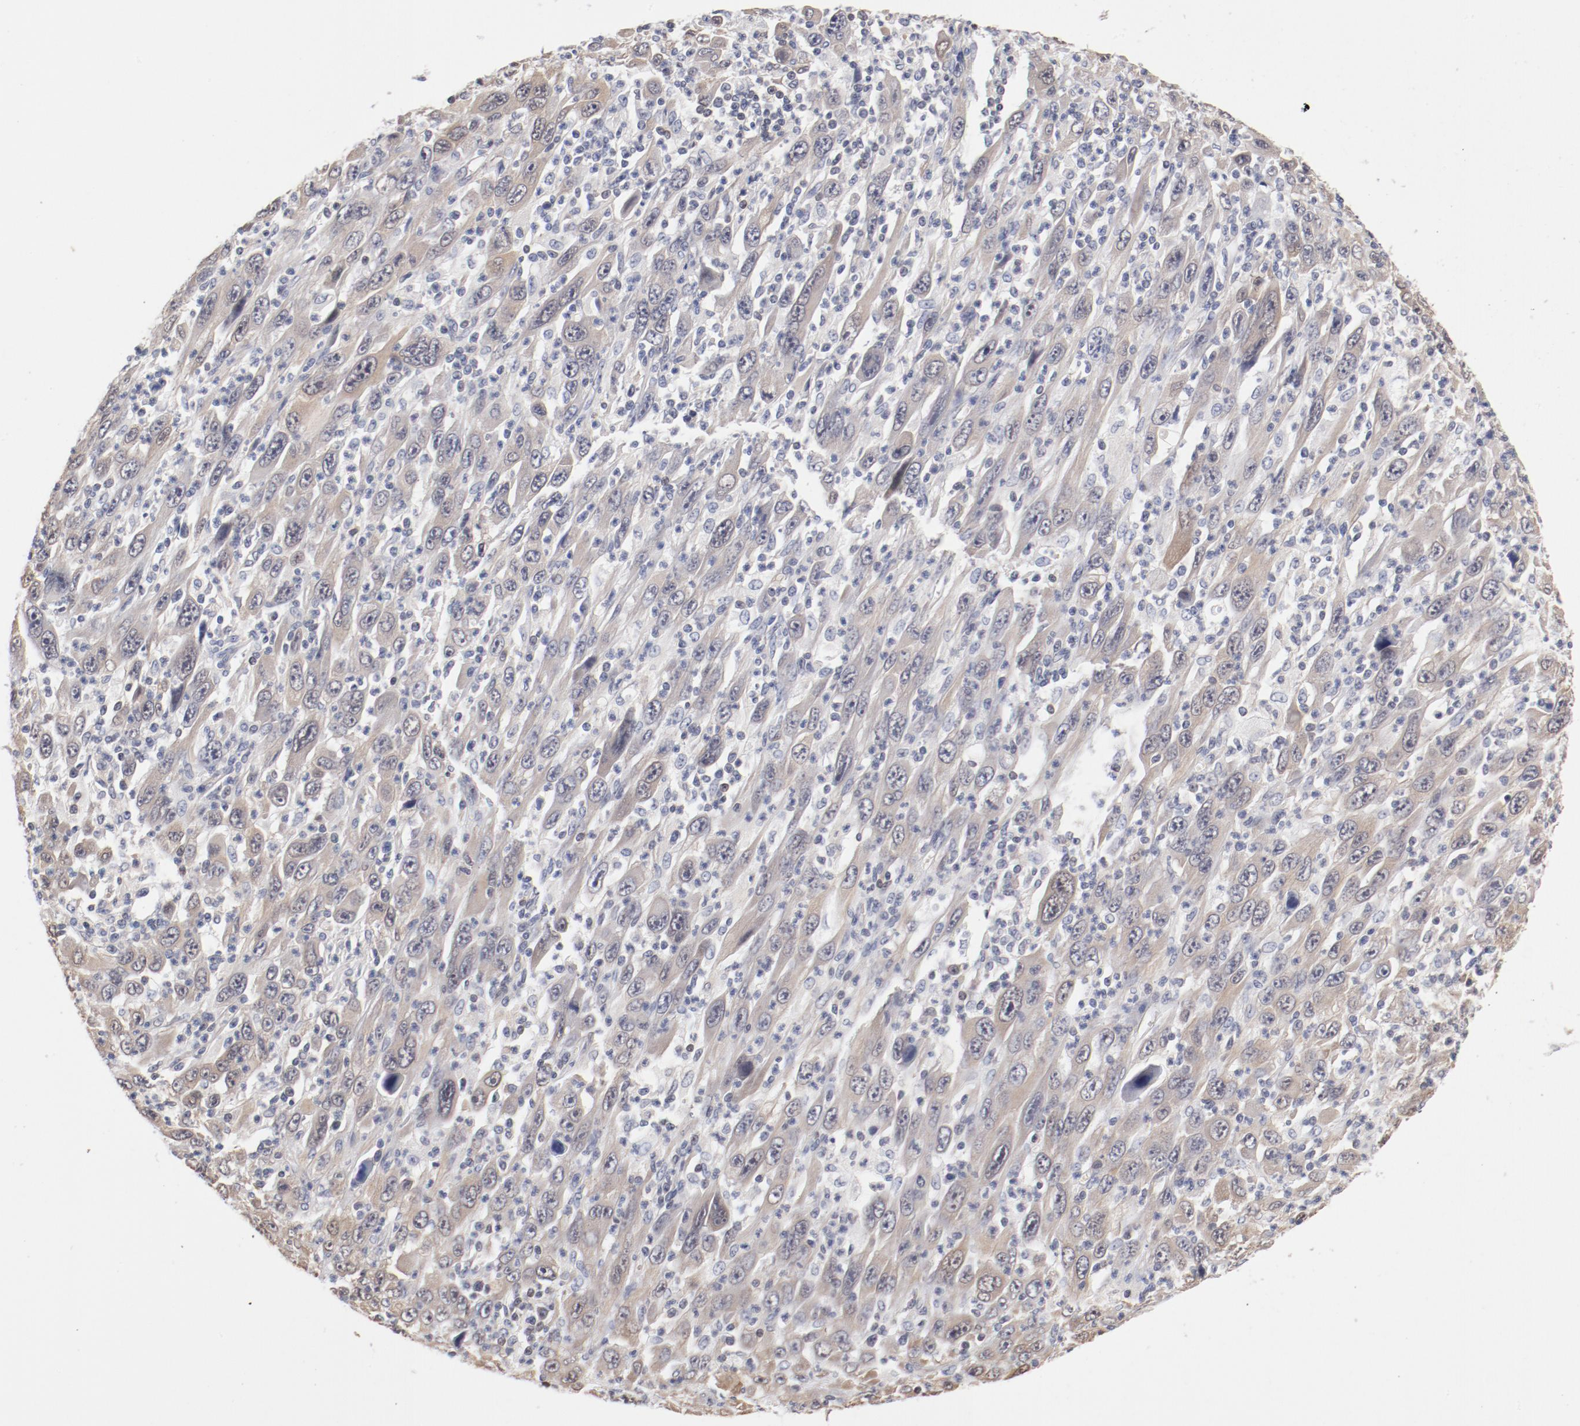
{"staining": {"intensity": "moderate", "quantity": "25%-75%", "location": "cytoplasmic/membranous"}, "tissue": "melanoma", "cell_type": "Tumor cells", "image_type": "cancer", "snomed": [{"axis": "morphology", "description": "Malignant melanoma, Metastatic site"}, {"axis": "topography", "description": "Skin"}], "caption": "This histopathology image reveals melanoma stained with IHC to label a protein in brown. The cytoplasmic/membranous of tumor cells show moderate positivity for the protein. Nuclei are counter-stained blue.", "gene": "MIF", "patient": {"sex": "female", "age": 56}}